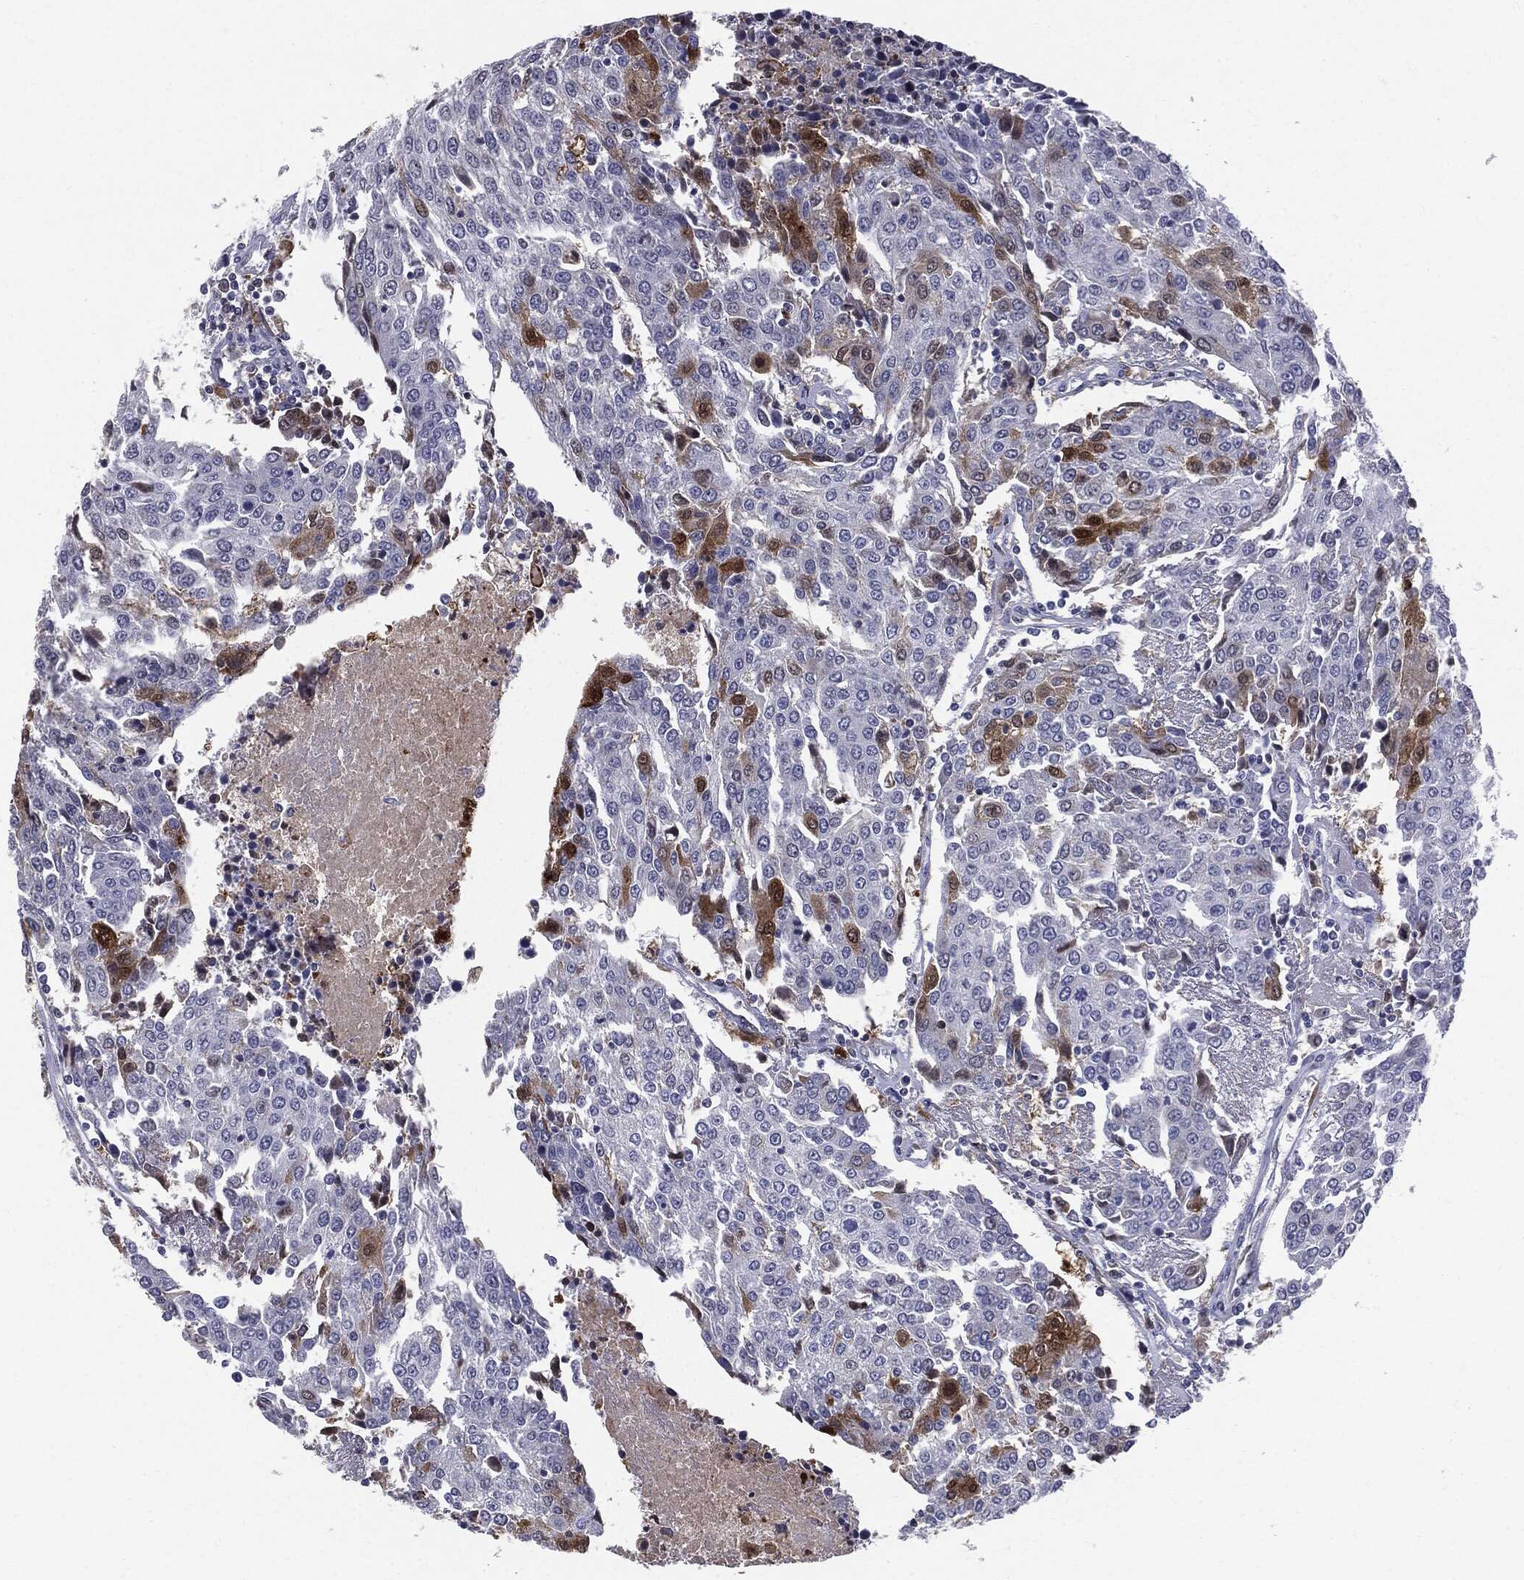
{"staining": {"intensity": "moderate", "quantity": "<25%", "location": "cytoplasmic/membranous,nuclear"}, "tissue": "urothelial cancer", "cell_type": "Tumor cells", "image_type": "cancer", "snomed": [{"axis": "morphology", "description": "Urothelial carcinoma, High grade"}, {"axis": "topography", "description": "Urinary bladder"}], "caption": "An IHC photomicrograph of neoplastic tissue is shown. Protein staining in brown labels moderate cytoplasmic/membranous and nuclear positivity in urothelial cancer within tumor cells.", "gene": "SERPINB4", "patient": {"sex": "female", "age": 85}}